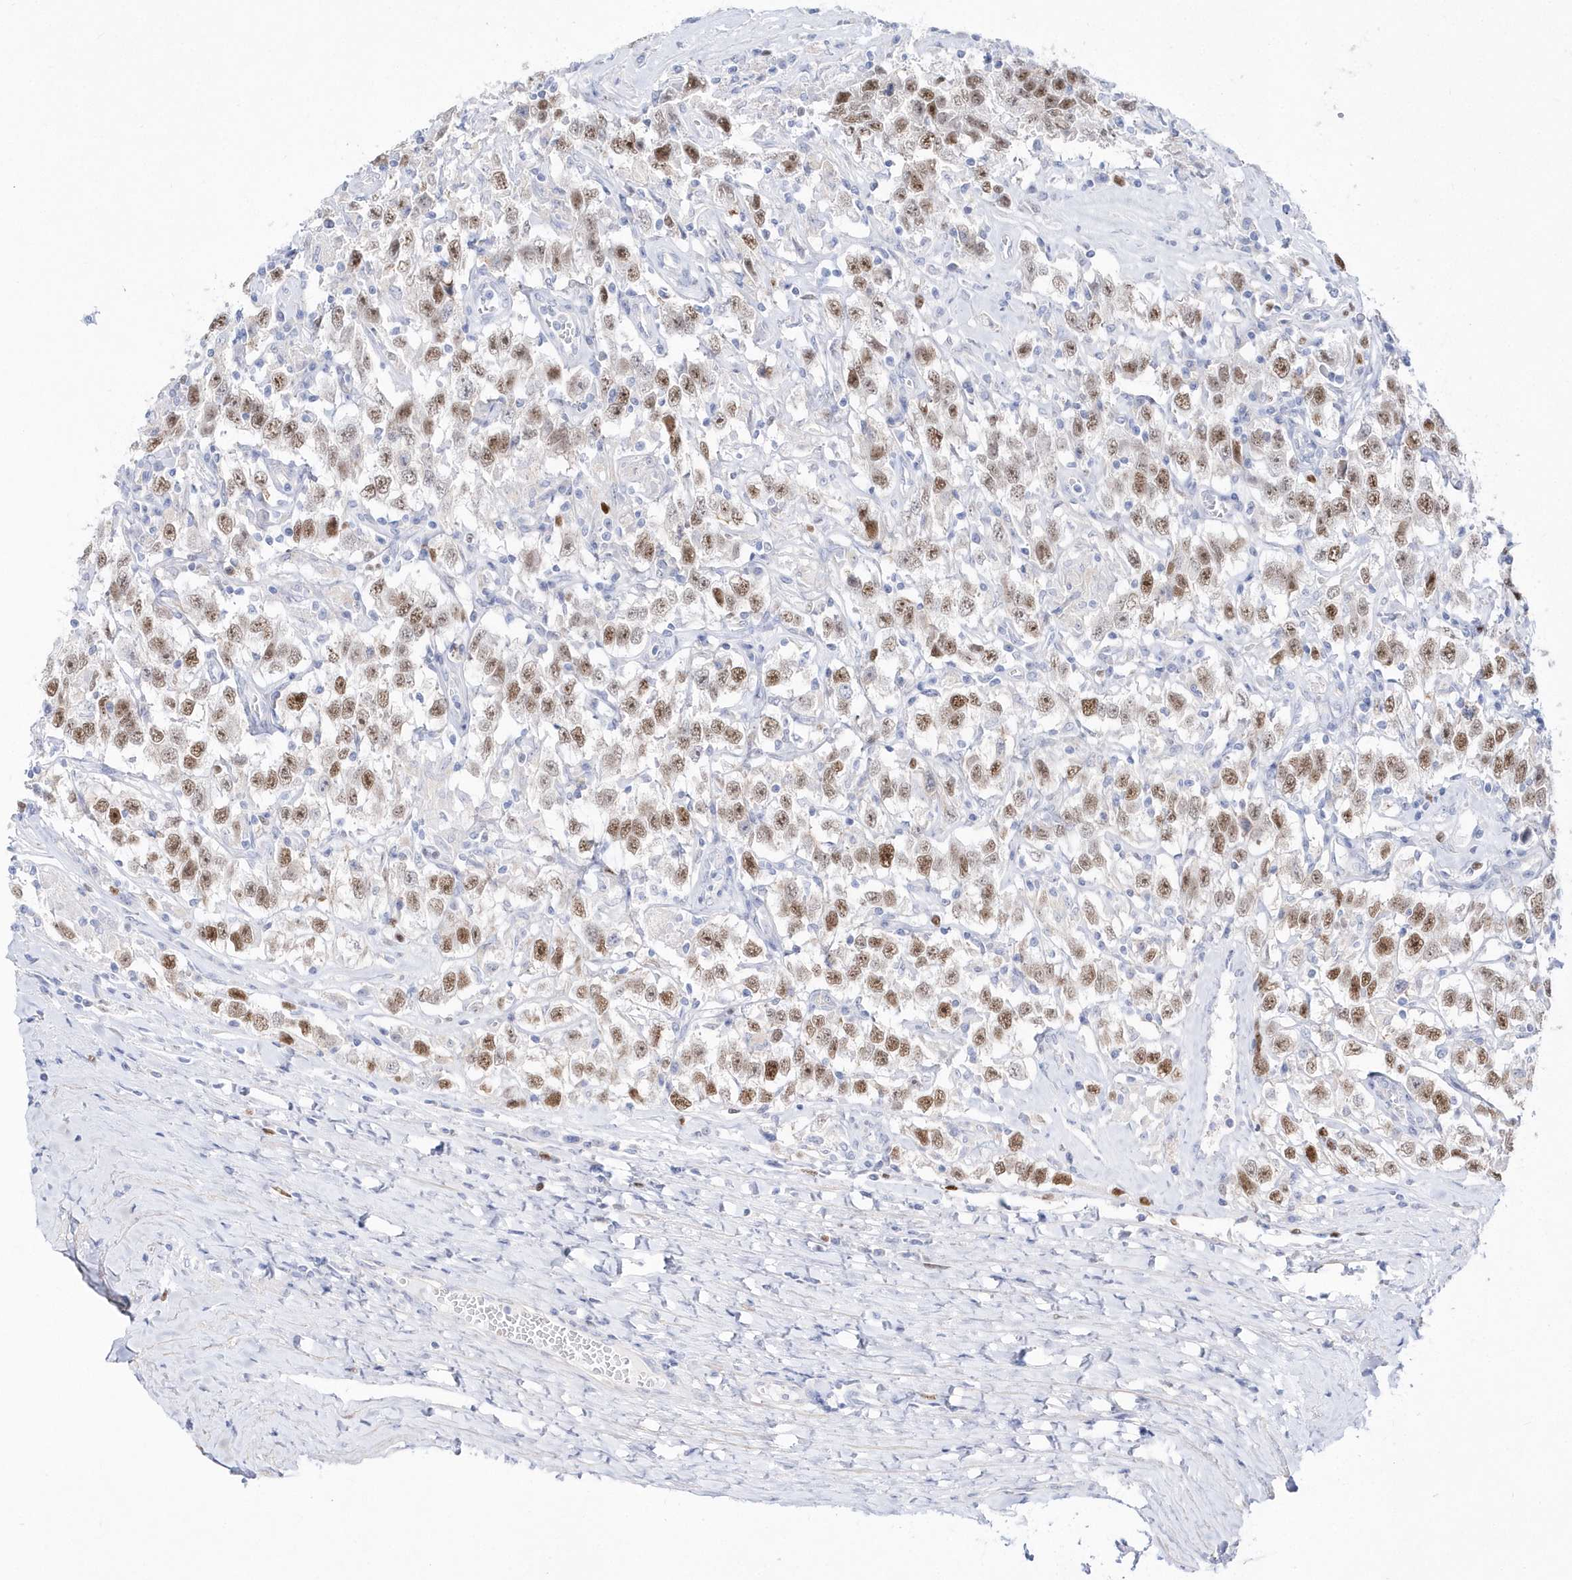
{"staining": {"intensity": "moderate", "quantity": ">75%", "location": "nuclear"}, "tissue": "testis cancer", "cell_type": "Tumor cells", "image_type": "cancer", "snomed": [{"axis": "morphology", "description": "Seminoma, NOS"}, {"axis": "topography", "description": "Testis"}], "caption": "Seminoma (testis) stained with IHC shows moderate nuclear positivity in approximately >75% of tumor cells. (brown staining indicates protein expression, while blue staining denotes nuclei).", "gene": "TMCO6", "patient": {"sex": "male", "age": 41}}